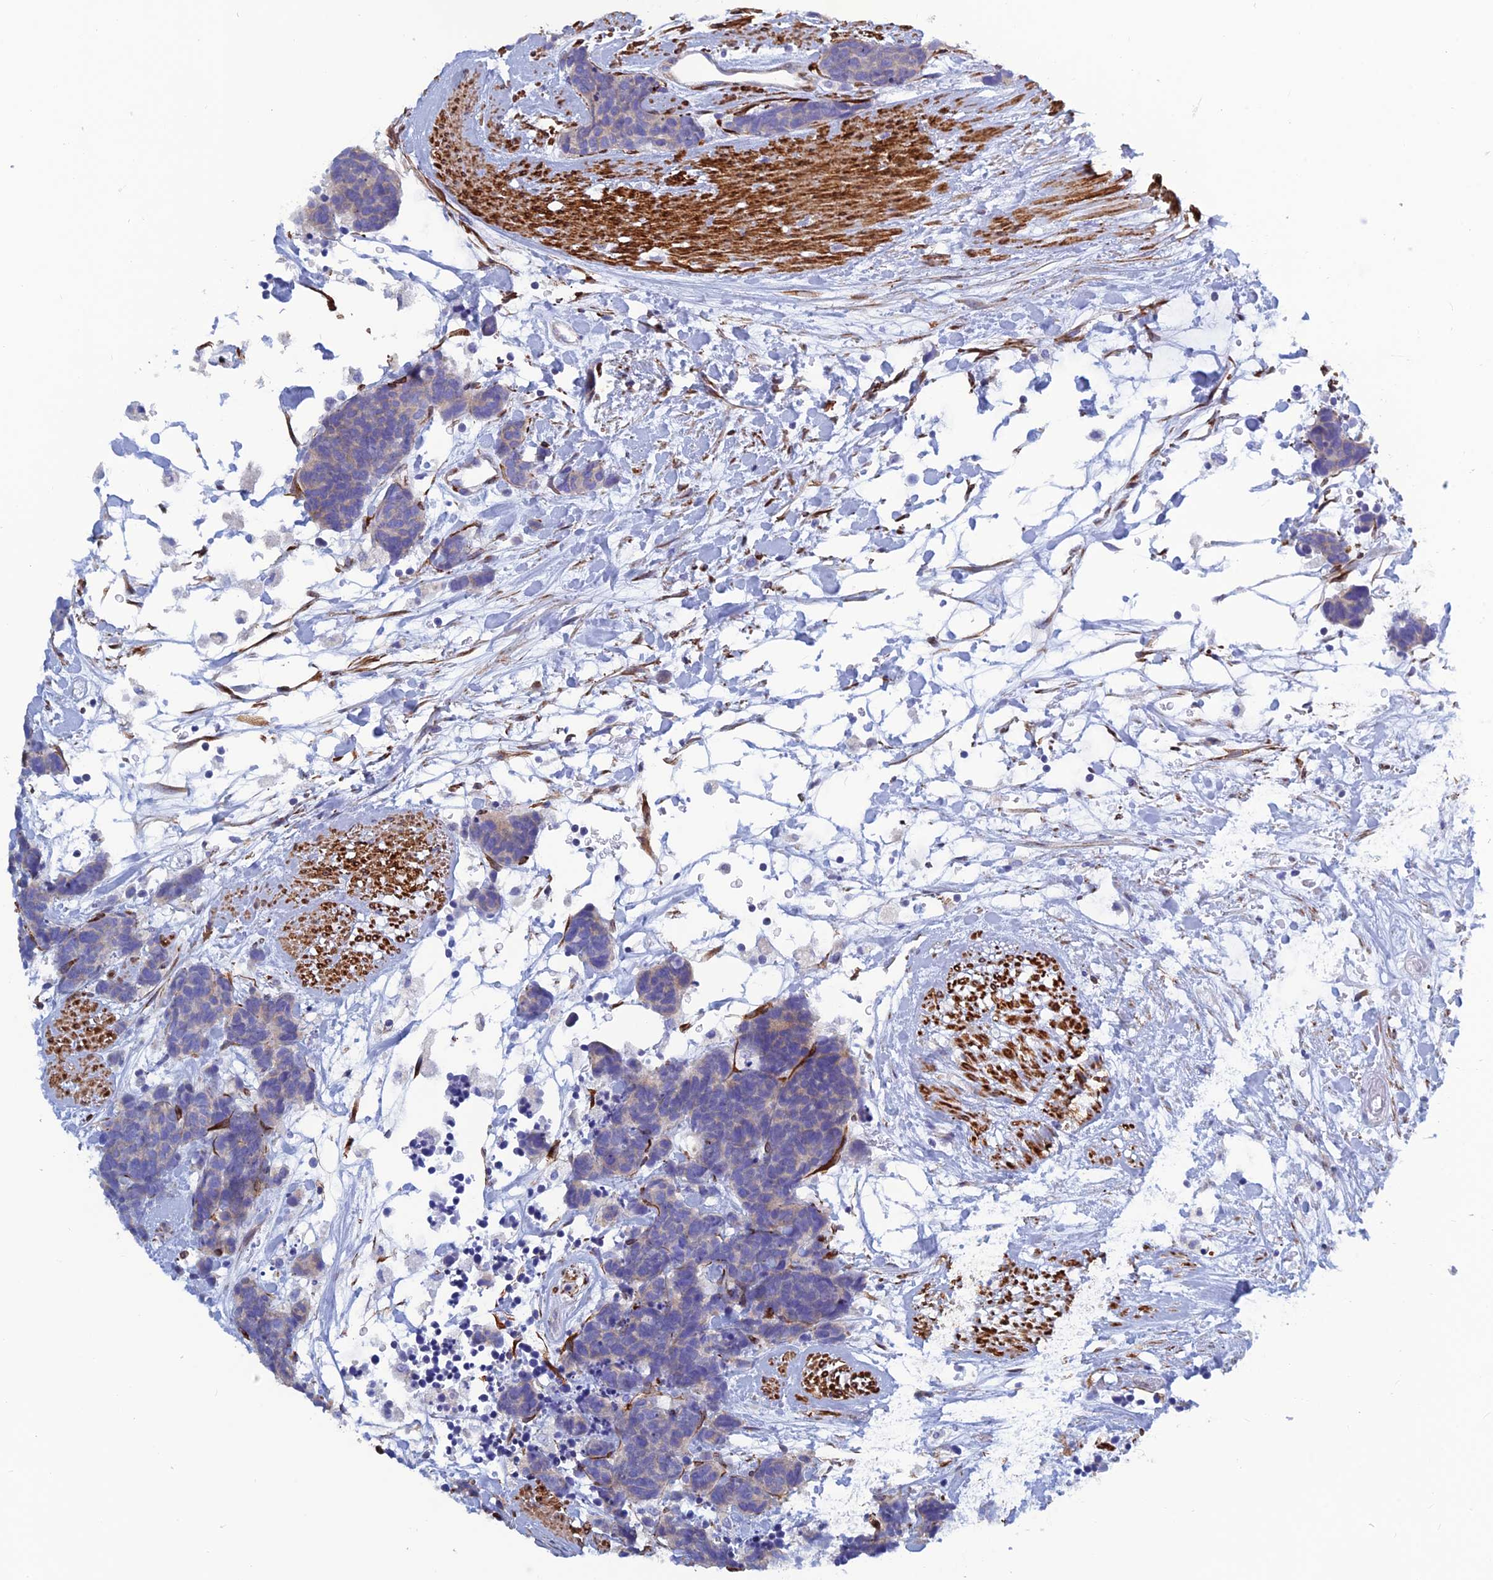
{"staining": {"intensity": "negative", "quantity": "none", "location": "none"}, "tissue": "carcinoid", "cell_type": "Tumor cells", "image_type": "cancer", "snomed": [{"axis": "morphology", "description": "Carcinoma, NOS"}, {"axis": "morphology", "description": "Carcinoid, malignant, NOS"}, {"axis": "topography", "description": "Urinary bladder"}], "caption": "Micrograph shows no protein expression in tumor cells of carcinoma tissue. The staining was performed using DAB to visualize the protein expression in brown, while the nuclei were stained in blue with hematoxylin (Magnification: 20x).", "gene": "PCDHA8", "patient": {"sex": "male", "age": 57}}